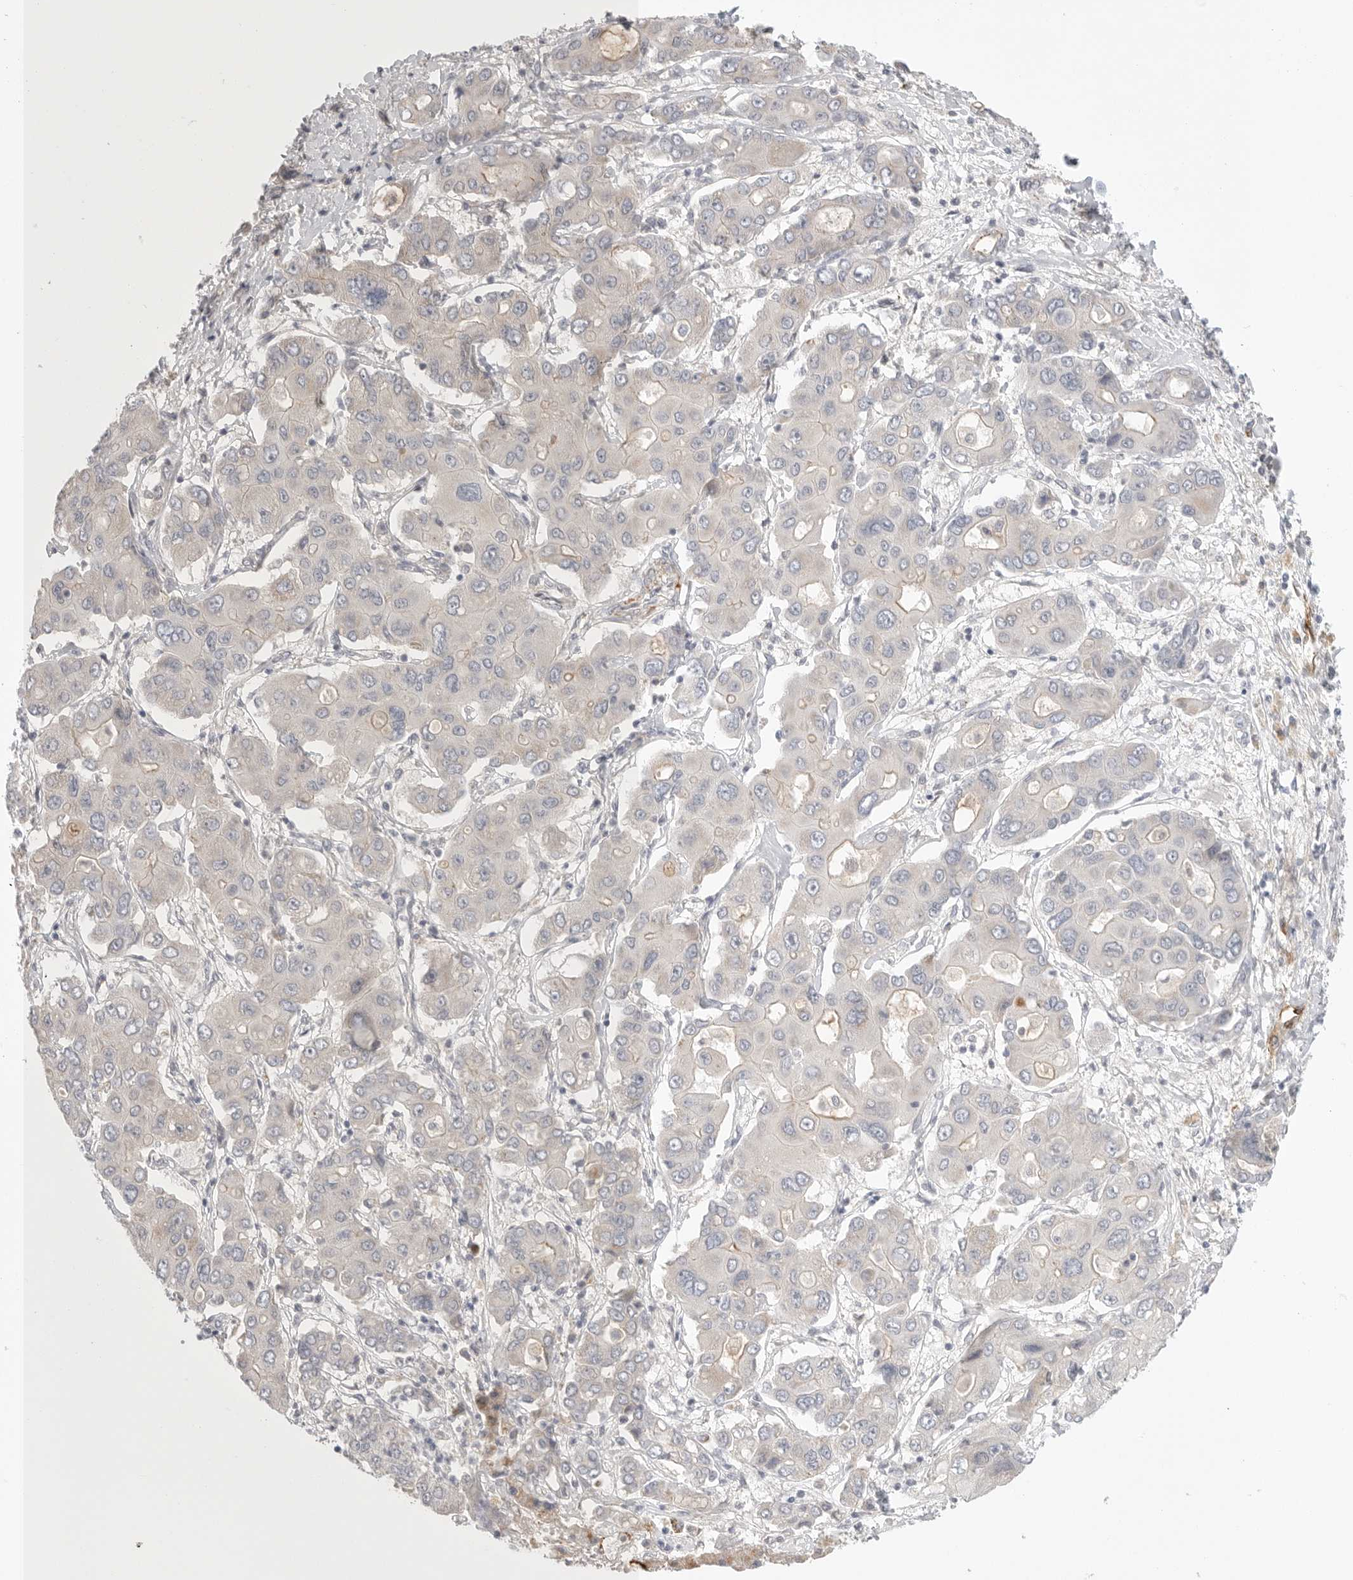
{"staining": {"intensity": "negative", "quantity": "none", "location": "none"}, "tissue": "liver cancer", "cell_type": "Tumor cells", "image_type": "cancer", "snomed": [{"axis": "morphology", "description": "Cholangiocarcinoma"}, {"axis": "topography", "description": "Liver"}], "caption": "Tumor cells are negative for brown protein staining in liver cancer (cholangiocarcinoma).", "gene": "STAB2", "patient": {"sex": "male", "age": 67}}